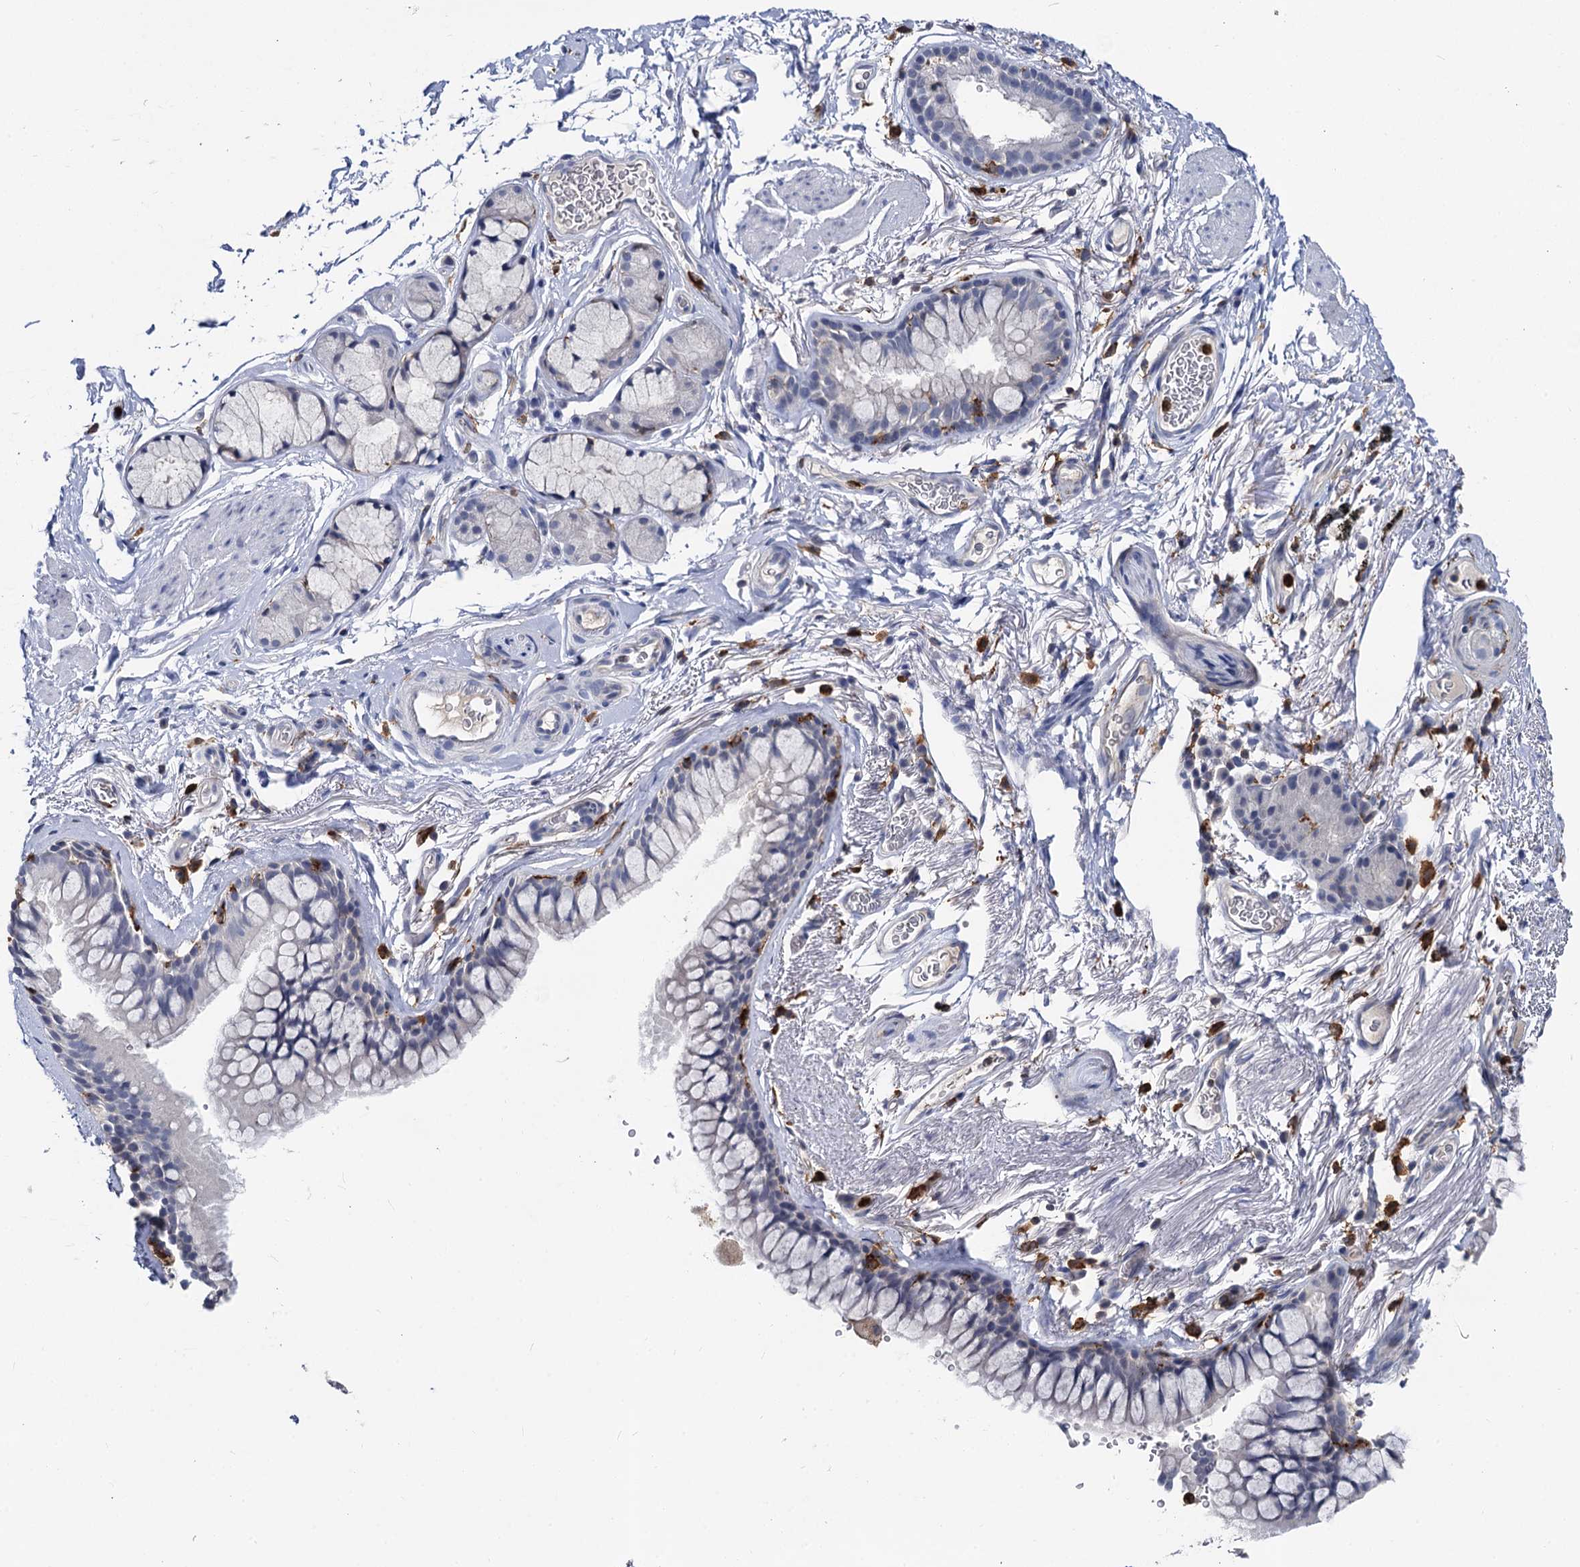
{"staining": {"intensity": "negative", "quantity": "none", "location": "none"}, "tissue": "bronchus", "cell_type": "Respiratory epithelial cells", "image_type": "normal", "snomed": [{"axis": "morphology", "description": "Normal tissue, NOS"}, {"axis": "topography", "description": "Cartilage tissue"}], "caption": "Immunohistochemistry of unremarkable human bronchus demonstrates no staining in respiratory epithelial cells.", "gene": "RHOG", "patient": {"sex": "male", "age": 63}}